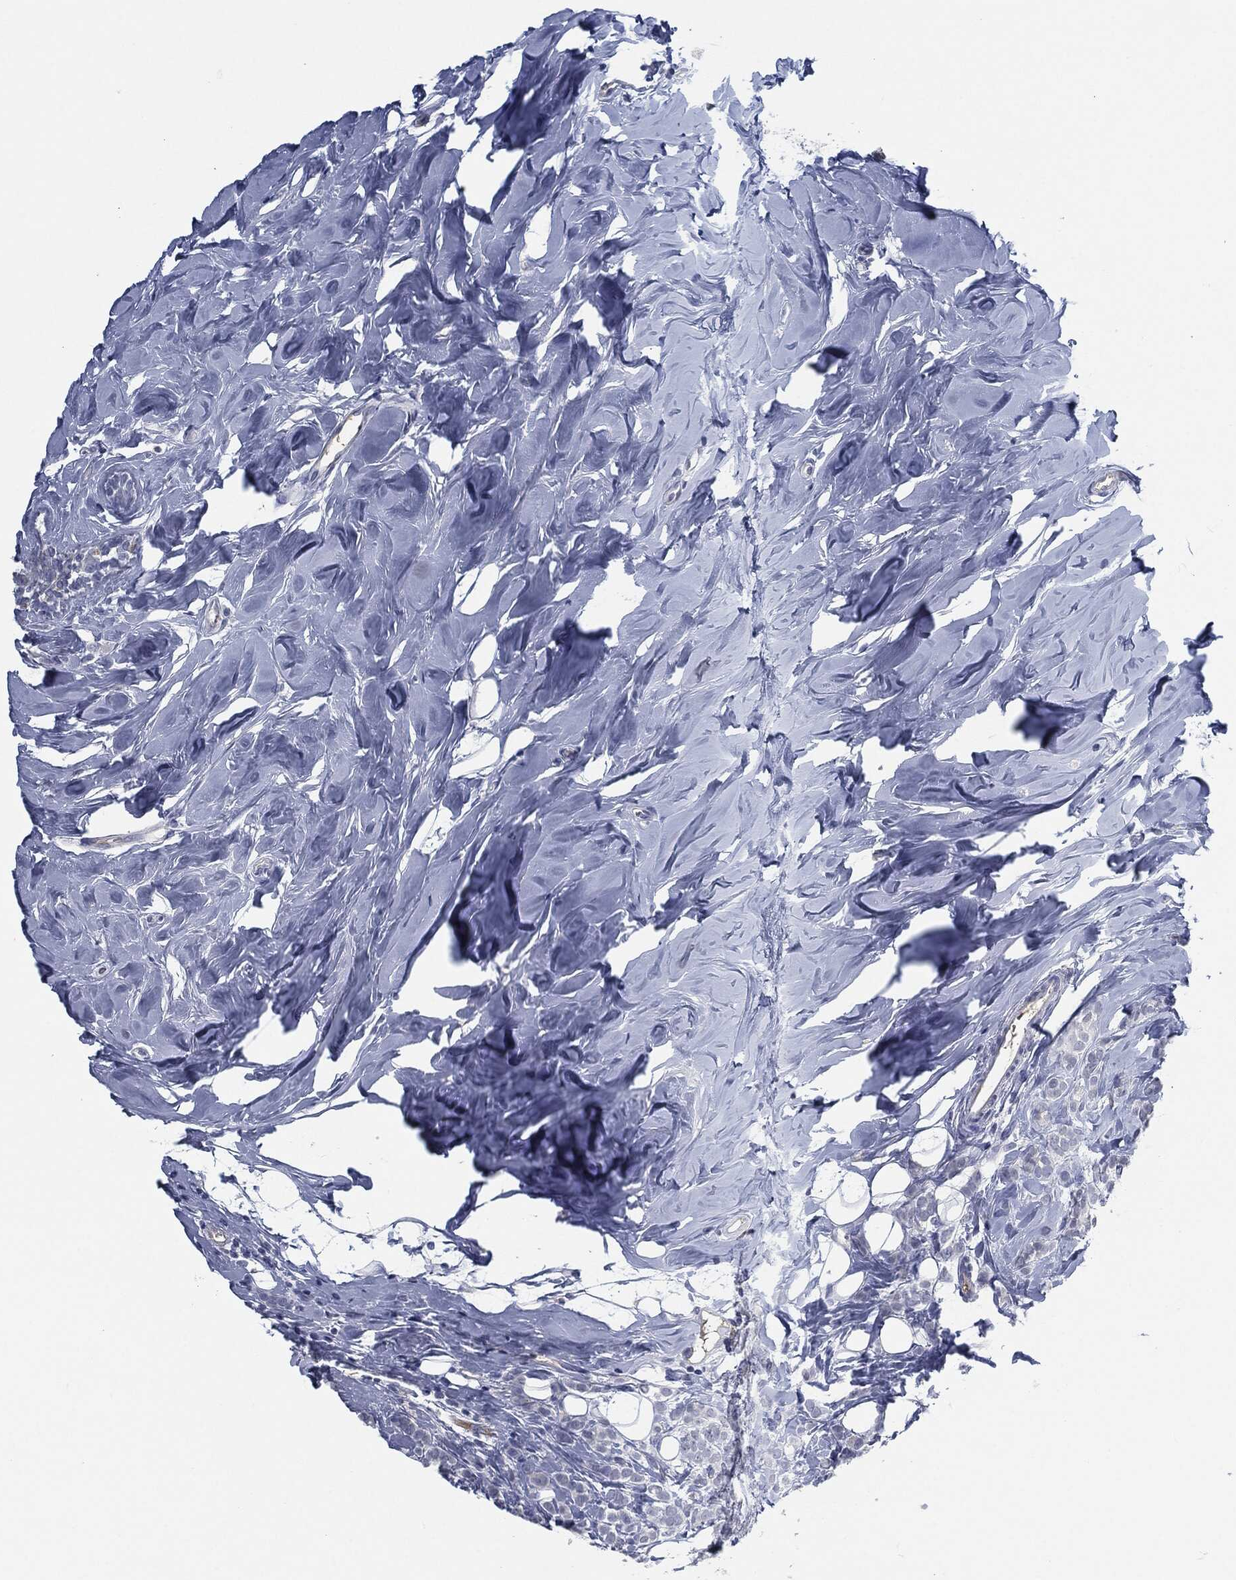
{"staining": {"intensity": "negative", "quantity": "none", "location": "none"}, "tissue": "breast cancer", "cell_type": "Tumor cells", "image_type": "cancer", "snomed": [{"axis": "morphology", "description": "Lobular carcinoma"}, {"axis": "topography", "description": "Breast"}], "caption": "A histopathology image of human breast cancer (lobular carcinoma) is negative for staining in tumor cells. (Brightfield microscopy of DAB (3,3'-diaminobenzidine) IHC at high magnification).", "gene": "MST1", "patient": {"sex": "female", "age": 49}}